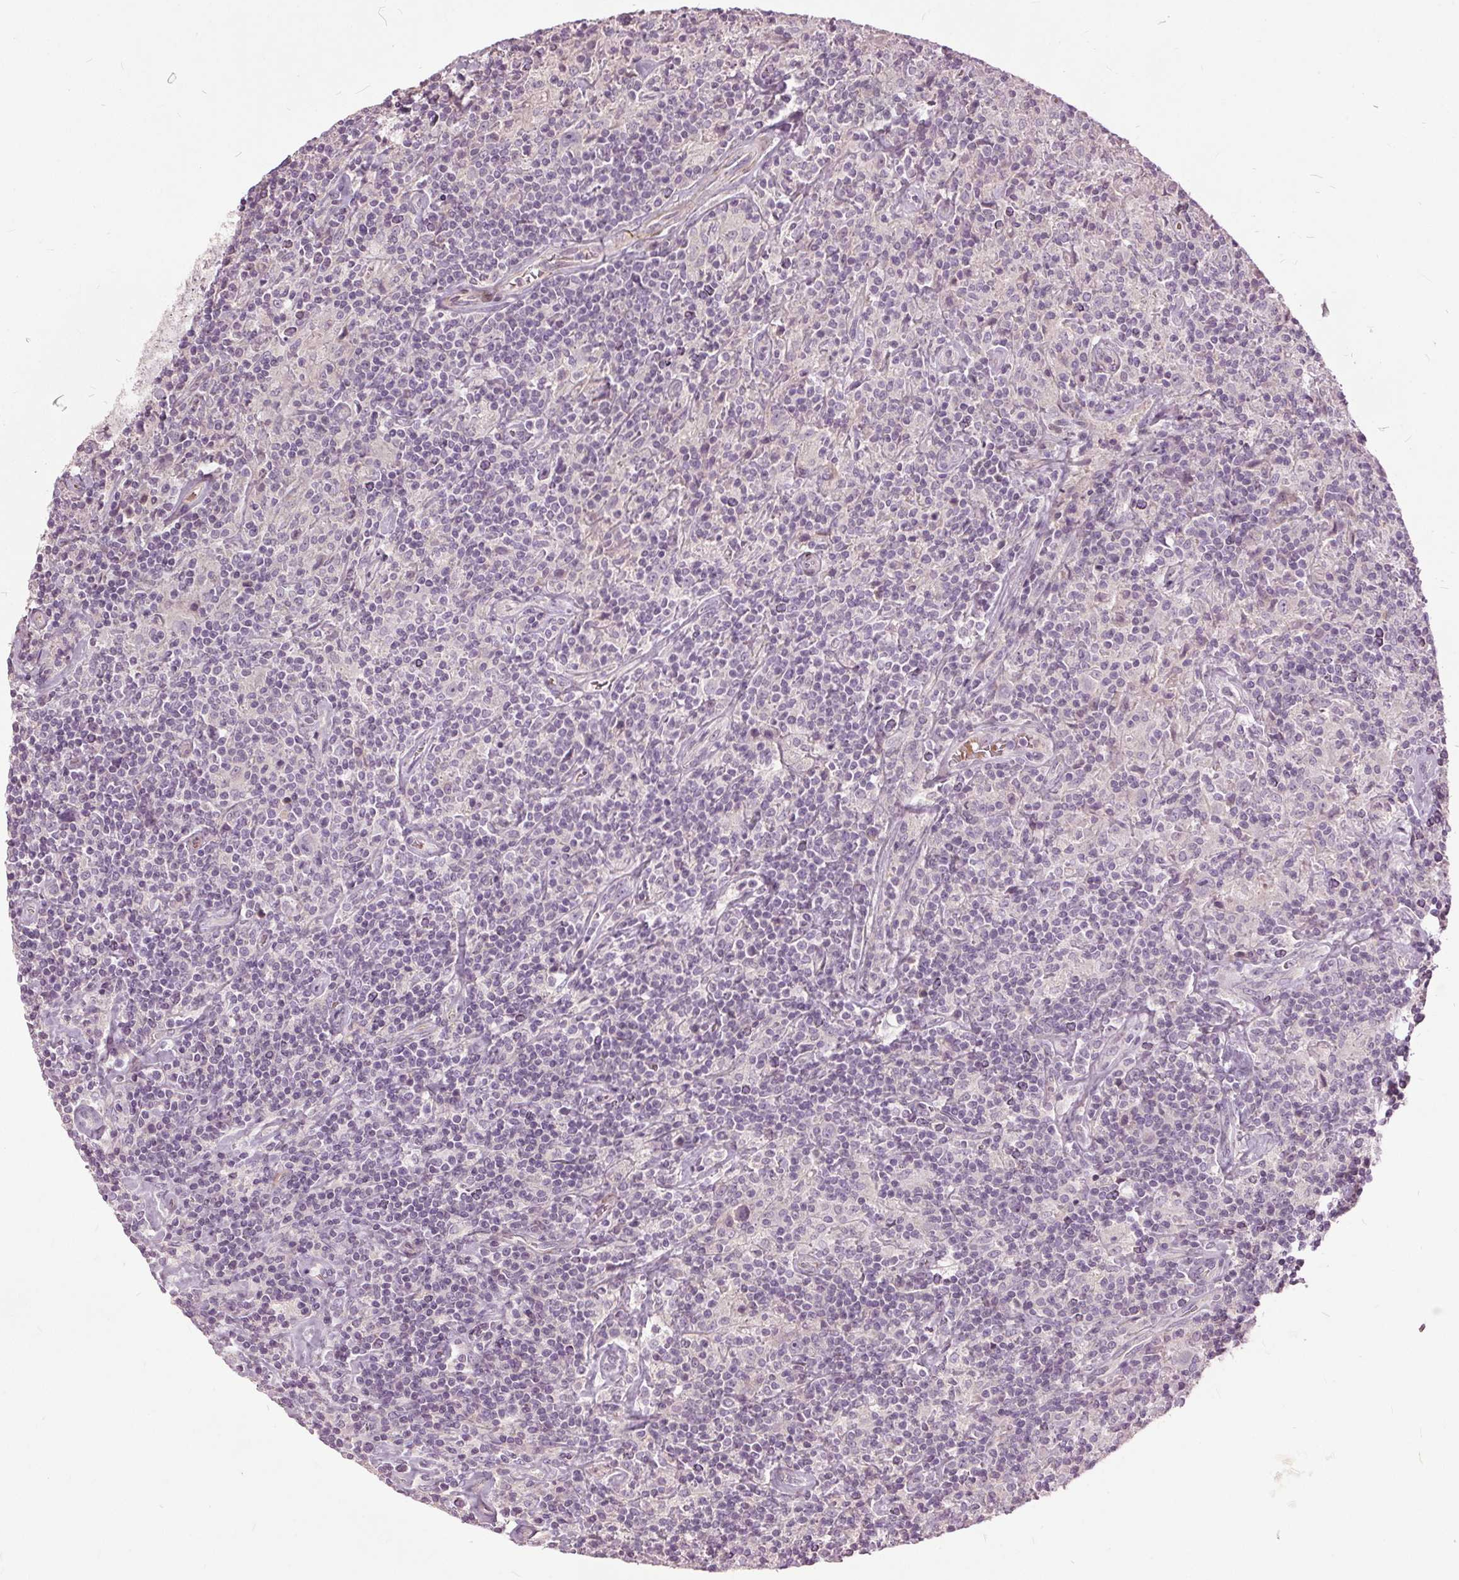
{"staining": {"intensity": "negative", "quantity": "none", "location": "none"}, "tissue": "lymphoma", "cell_type": "Tumor cells", "image_type": "cancer", "snomed": [{"axis": "morphology", "description": "Hodgkin's disease, NOS"}, {"axis": "topography", "description": "Lymph node"}], "caption": "Immunohistochemical staining of lymphoma exhibits no significant staining in tumor cells. (Stains: DAB (3,3'-diaminobenzidine) immunohistochemistry with hematoxylin counter stain, Microscopy: brightfield microscopy at high magnification).", "gene": "PDGFD", "patient": {"sex": "male", "age": 70}}